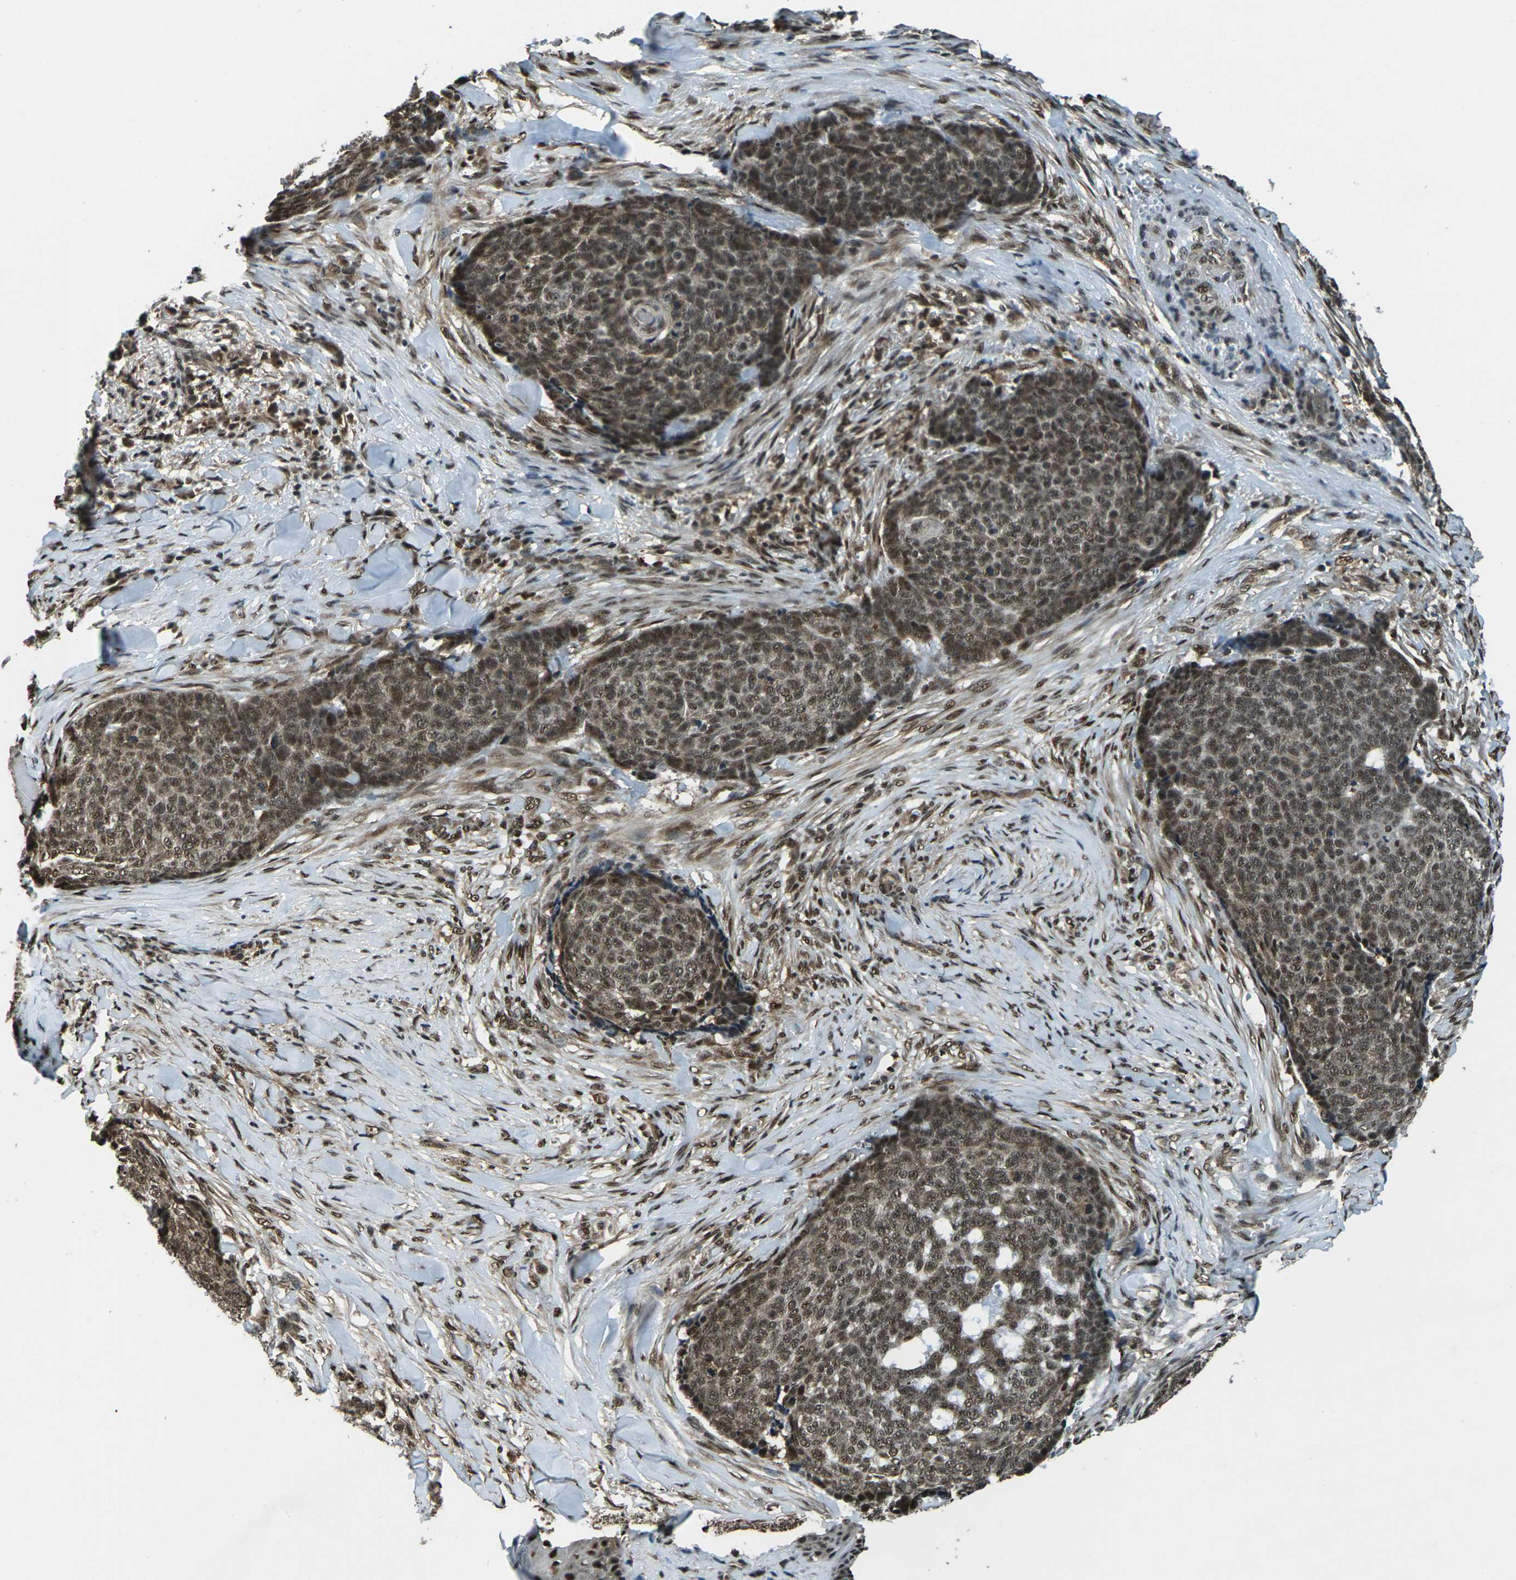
{"staining": {"intensity": "moderate", "quantity": ">75%", "location": "nuclear"}, "tissue": "skin cancer", "cell_type": "Tumor cells", "image_type": "cancer", "snomed": [{"axis": "morphology", "description": "Basal cell carcinoma"}, {"axis": "topography", "description": "Skin"}], "caption": "Moderate nuclear positivity is identified in about >75% of tumor cells in skin basal cell carcinoma.", "gene": "NR4A2", "patient": {"sex": "male", "age": 84}}